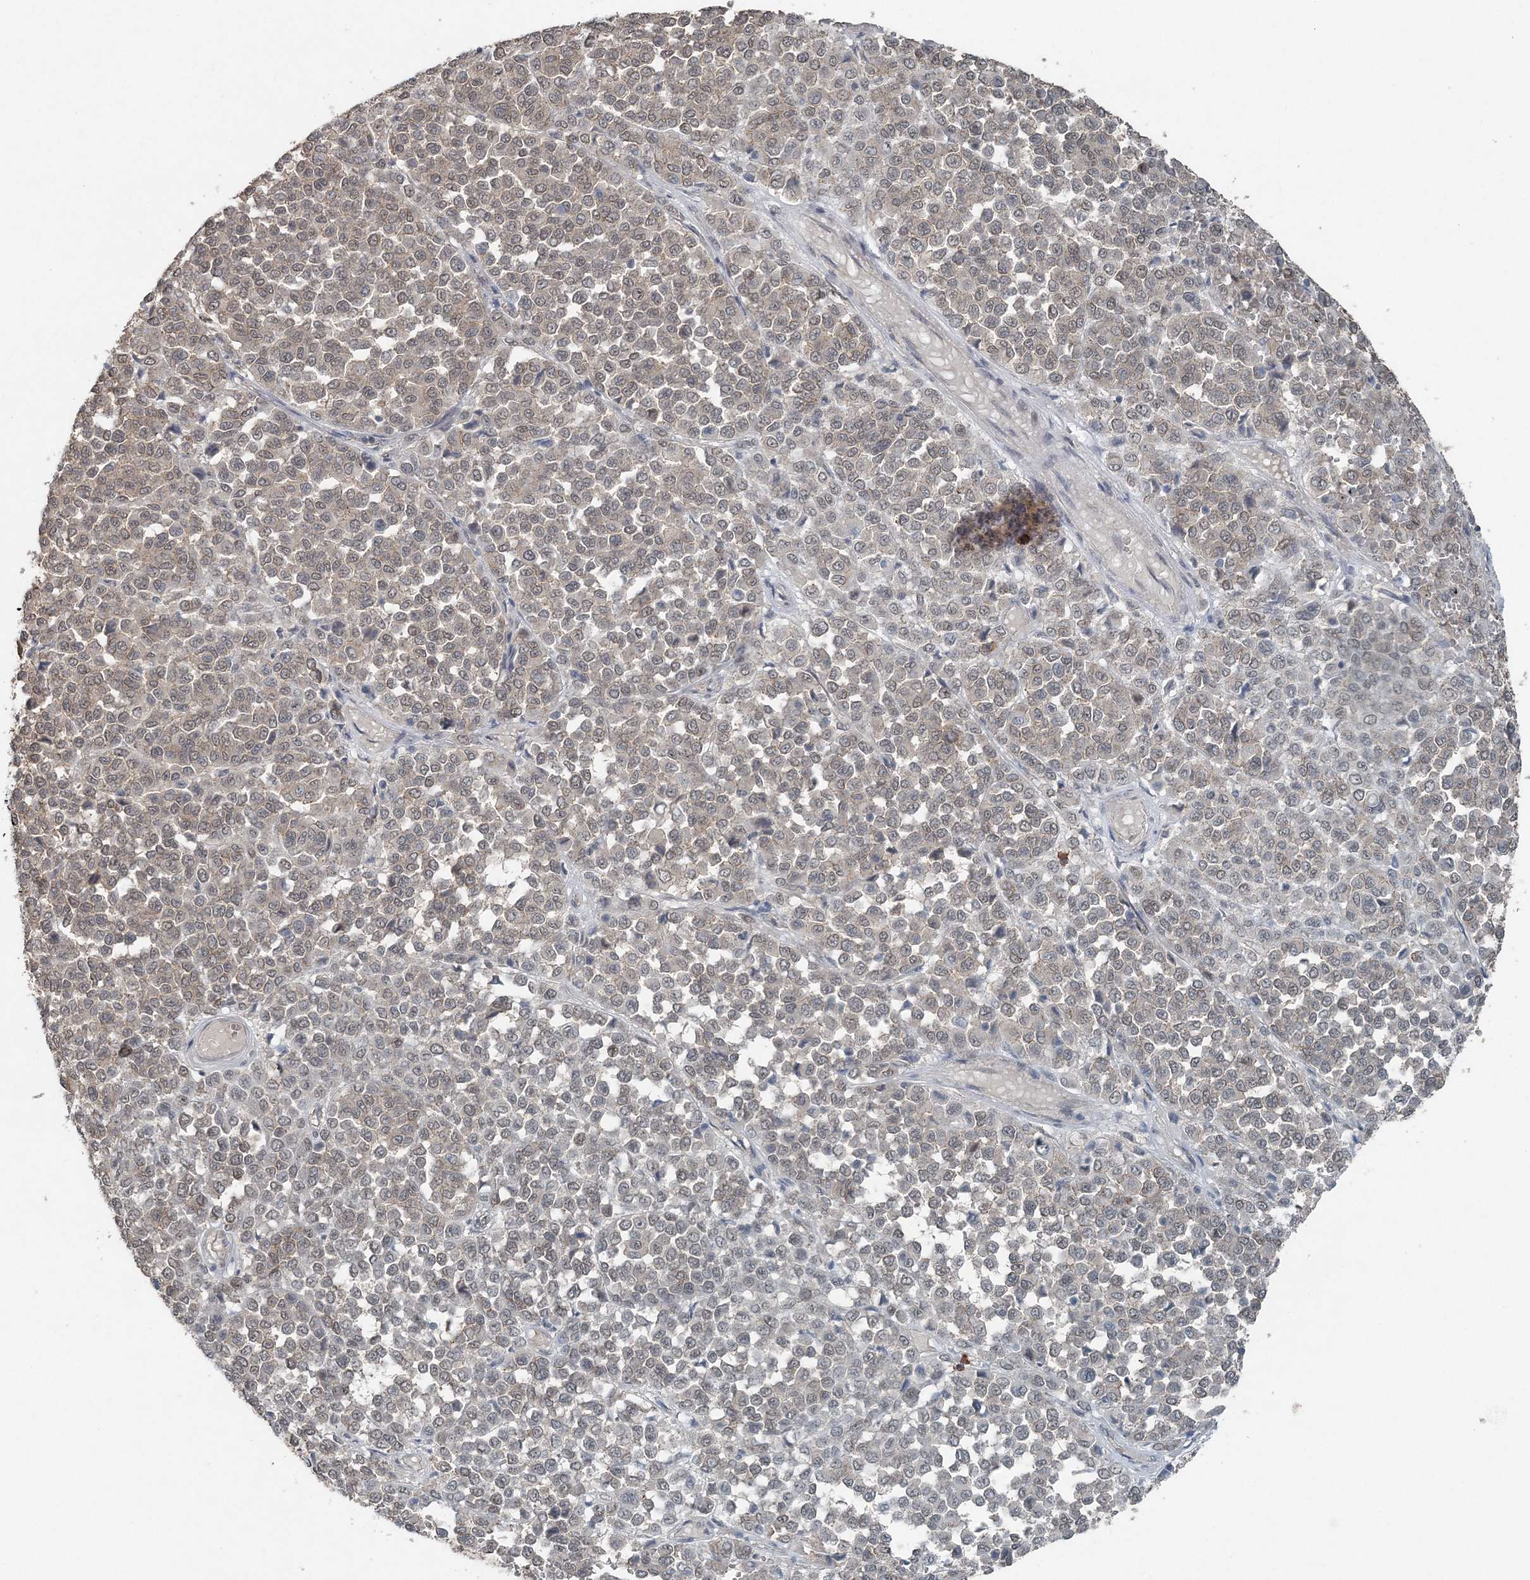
{"staining": {"intensity": "negative", "quantity": "none", "location": "none"}, "tissue": "melanoma", "cell_type": "Tumor cells", "image_type": "cancer", "snomed": [{"axis": "morphology", "description": "Malignant melanoma, Metastatic site"}, {"axis": "topography", "description": "Pancreas"}], "caption": "Tumor cells are negative for protein expression in human malignant melanoma (metastatic site). The staining was performed using DAB to visualize the protein expression in brown, while the nuclei were stained in blue with hematoxylin (Magnification: 20x).", "gene": "VSIG2", "patient": {"sex": "female", "age": 30}}